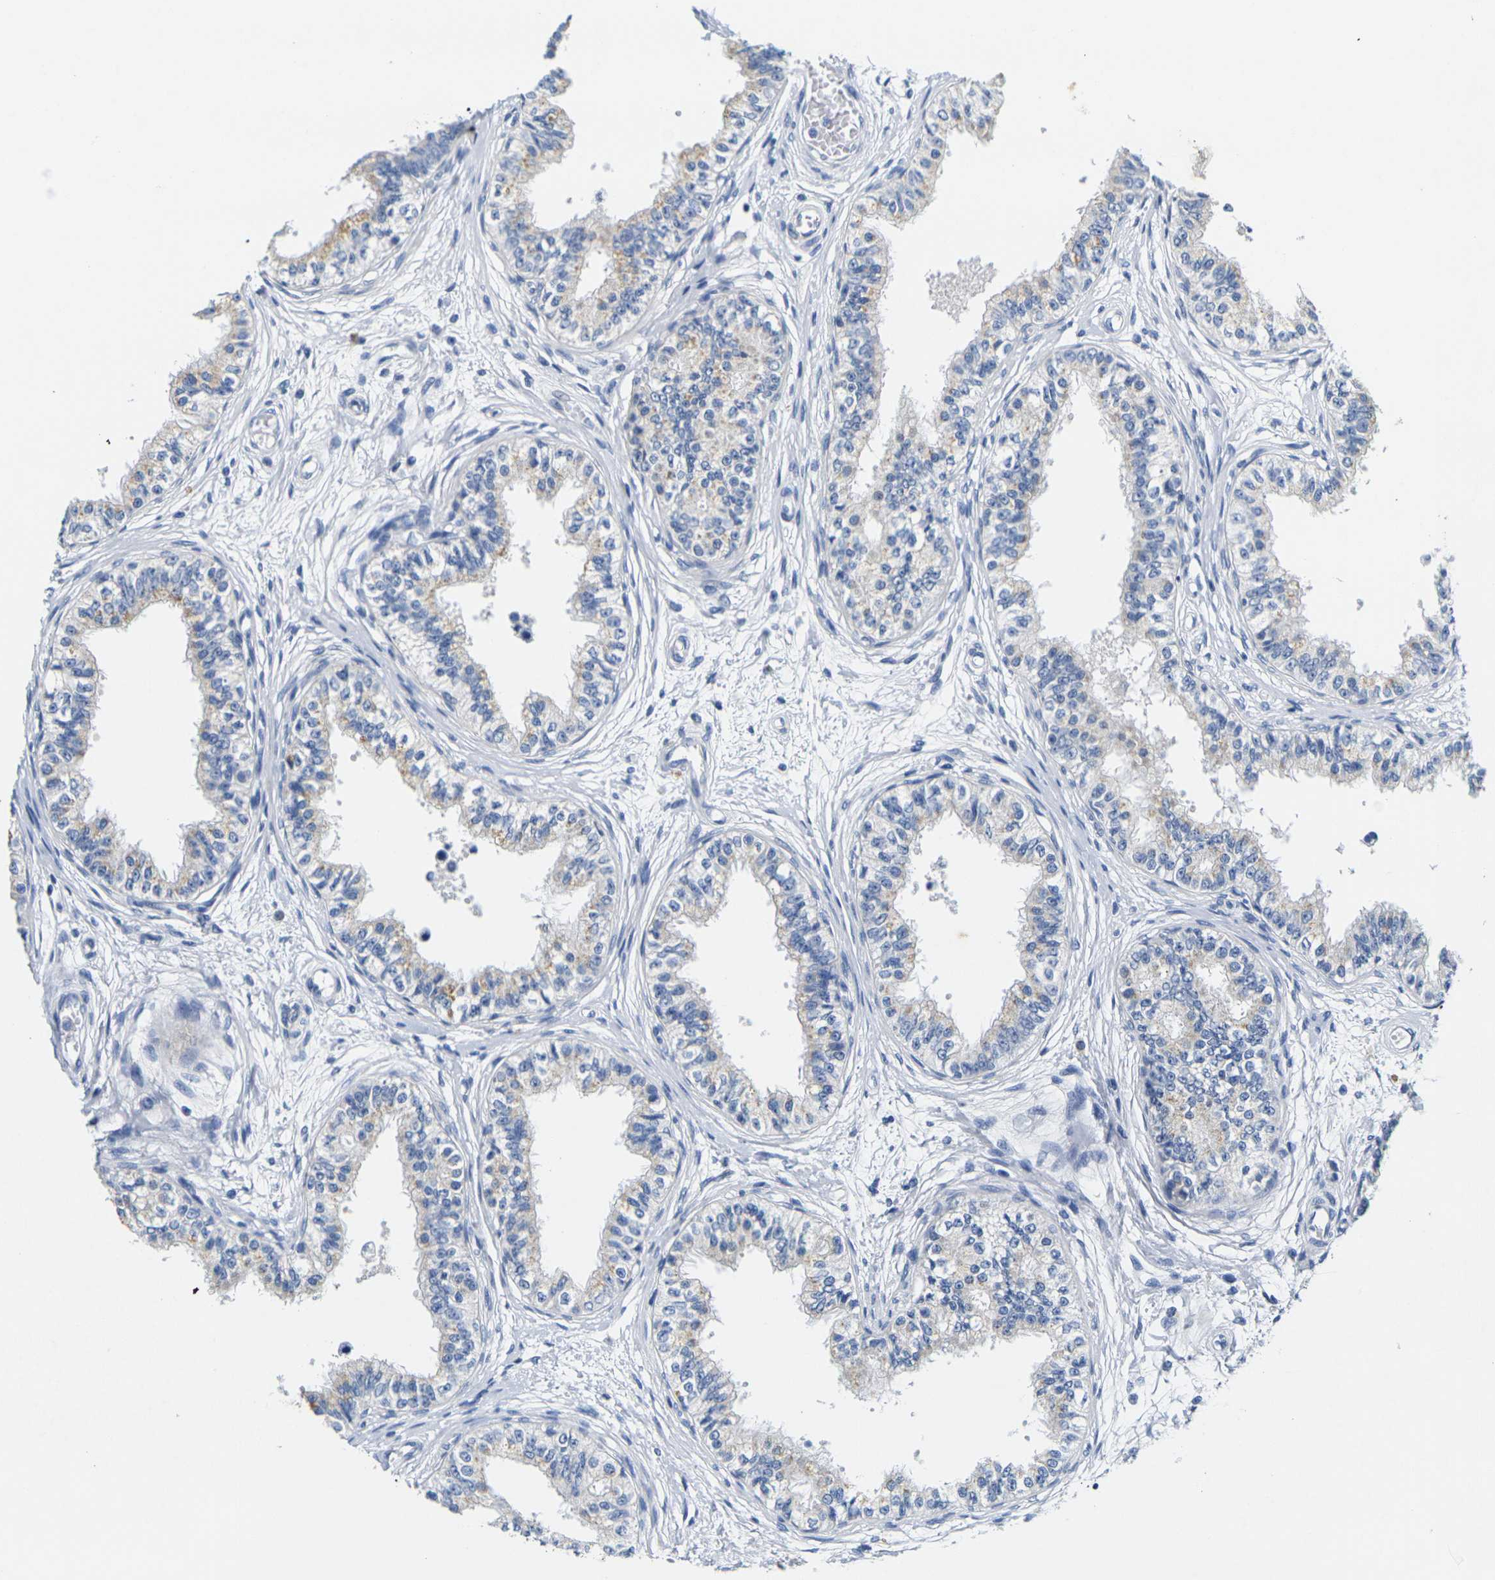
{"staining": {"intensity": "weak", "quantity": "25%-75%", "location": "cytoplasmic/membranous"}, "tissue": "epididymis", "cell_type": "Glandular cells", "image_type": "normal", "snomed": [{"axis": "morphology", "description": "Normal tissue, NOS"}, {"axis": "morphology", "description": "Adenocarcinoma, metastatic, NOS"}, {"axis": "topography", "description": "Testis"}, {"axis": "topography", "description": "Epididymis"}], "caption": "Epididymis stained with immunohistochemistry displays weak cytoplasmic/membranous expression in approximately 25%-75% of glandular cells.", "gene": "NOCT", "patient": {"sex": "male", "age": 26}}